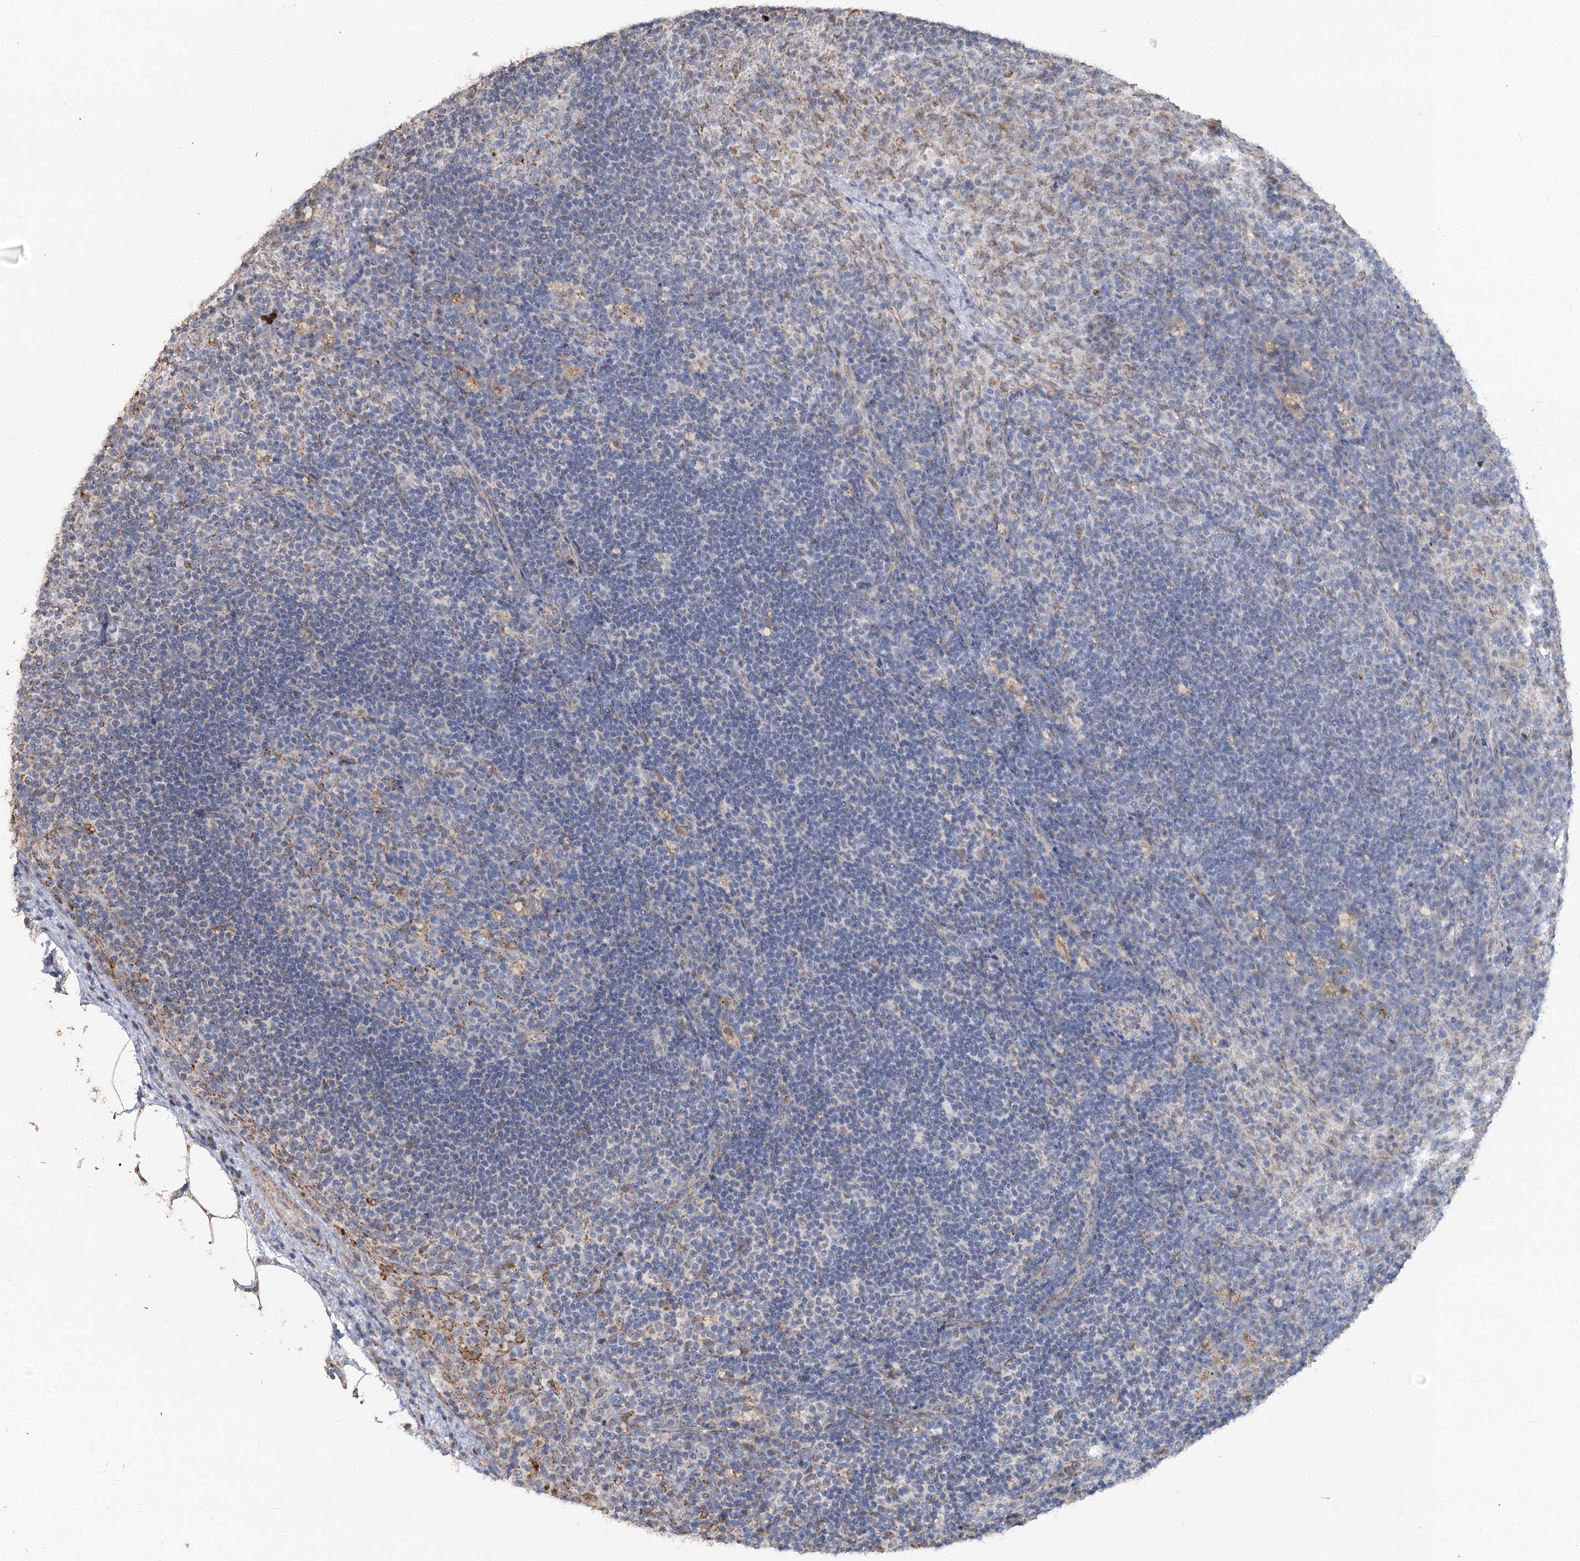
{"staining": {"intensity": "weak", "quantity": "<25%", "location": "cytoplasmic/membranous"}, "tissue": "lymph node", "cell_type": "Germinal center cells", "image_type": "normal", "snomed": [{"axis": "morphology", "description": "Normal tissue, NOS"}, {"axis": "topography", "description": "Lymph node"}], "caption": "Immunohistochemical staining of unremarkable human lymph node demonstrates no significant positivity in germinal center cells.", "gene": "RUFY4", "patient": {"sex": "female", "age": 70}}